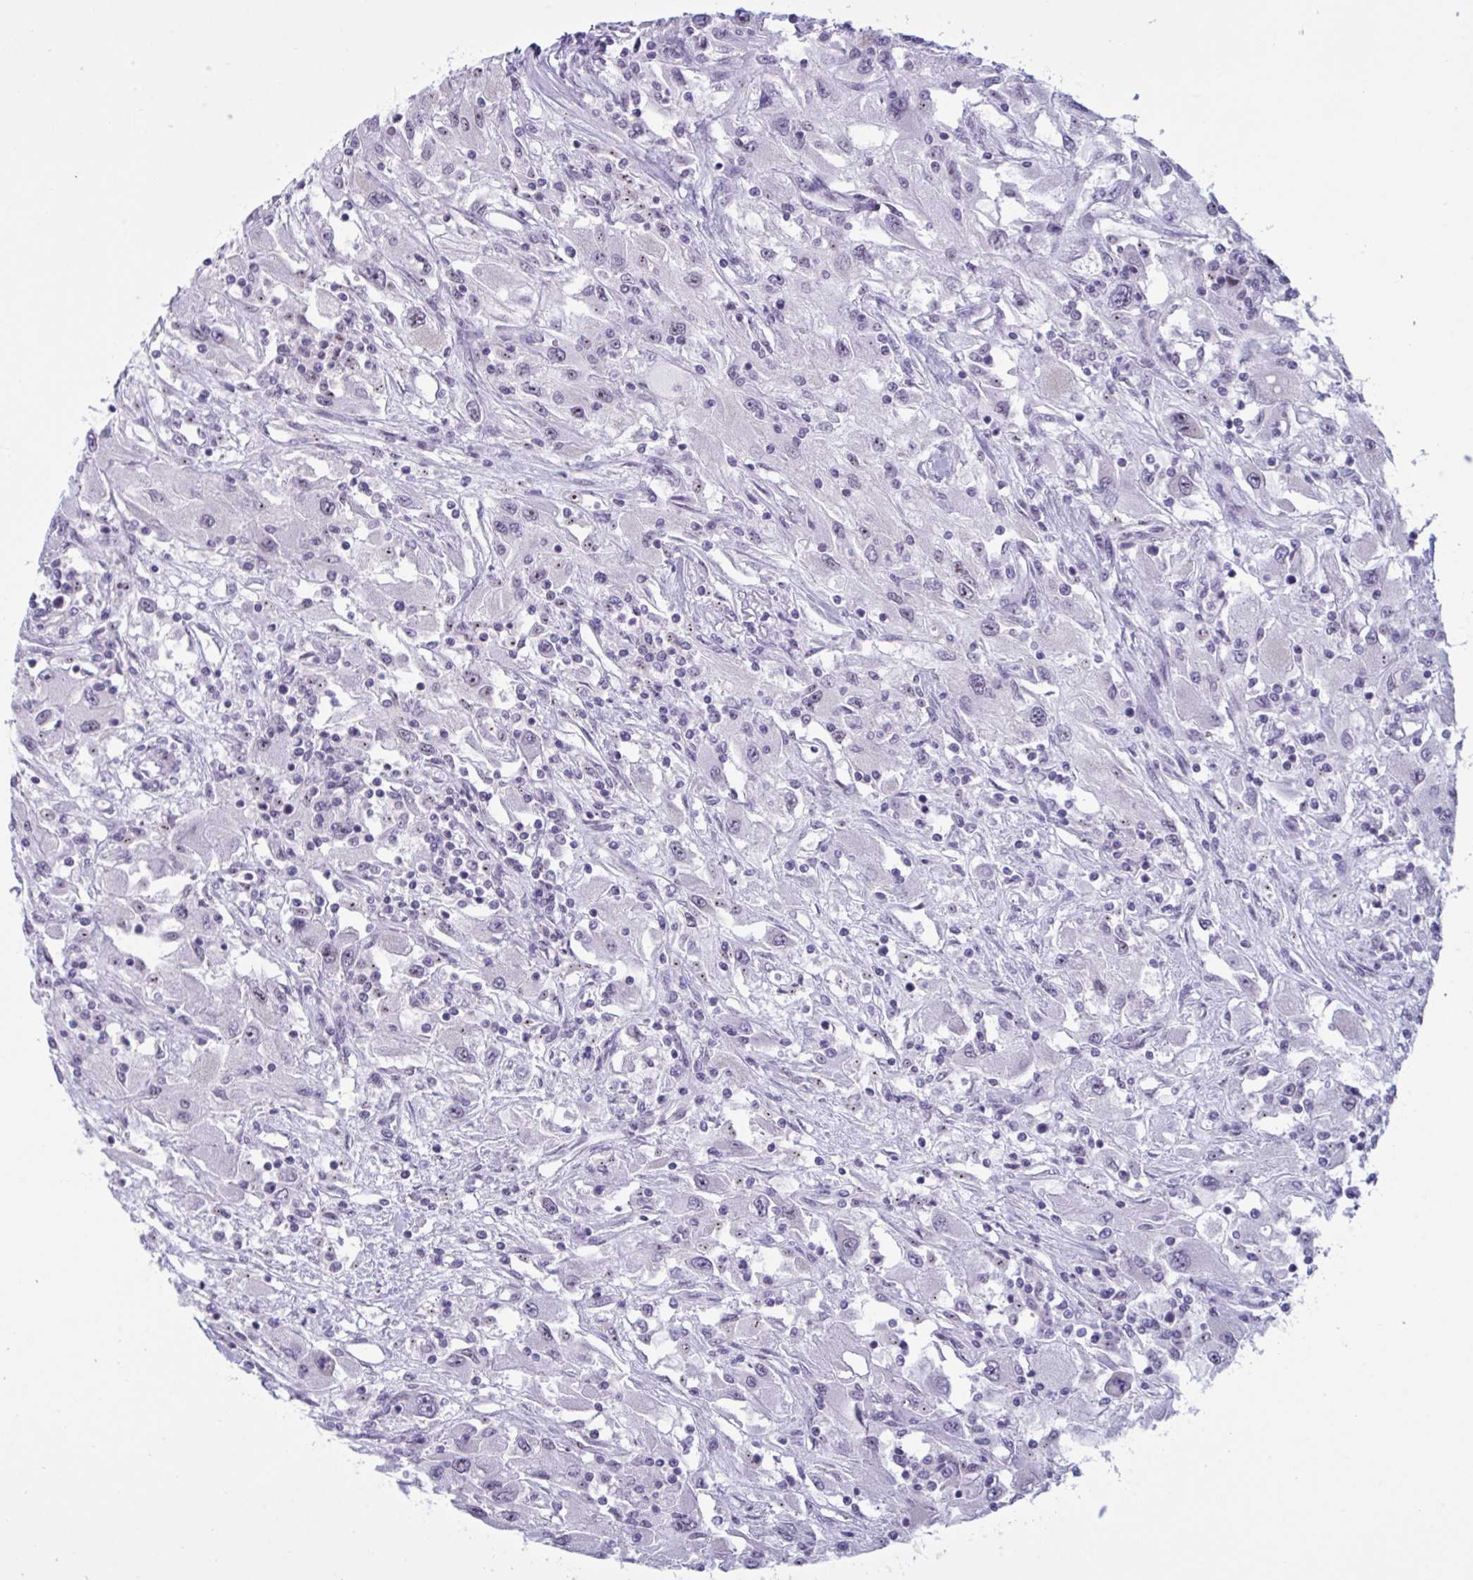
{"staining": {"intensity": "negative", "quantity": "none", "location": "none"}, "tissue": "renal cancer", "cell_type": "Tumor cells", "image_type": "cancer", "snomed": [{"axis": "morphology", "description": "Adenocarcinoma, NOS"}, {"axis": "topography", "description": "Kidney"}], "caption": "Human renal cancer stained for a protein using immunohistochemistry (IHC) demonstrates no expression in tumor cells.", "gene": "TGM6", "patient": {"sex": "female", "age": 67}}